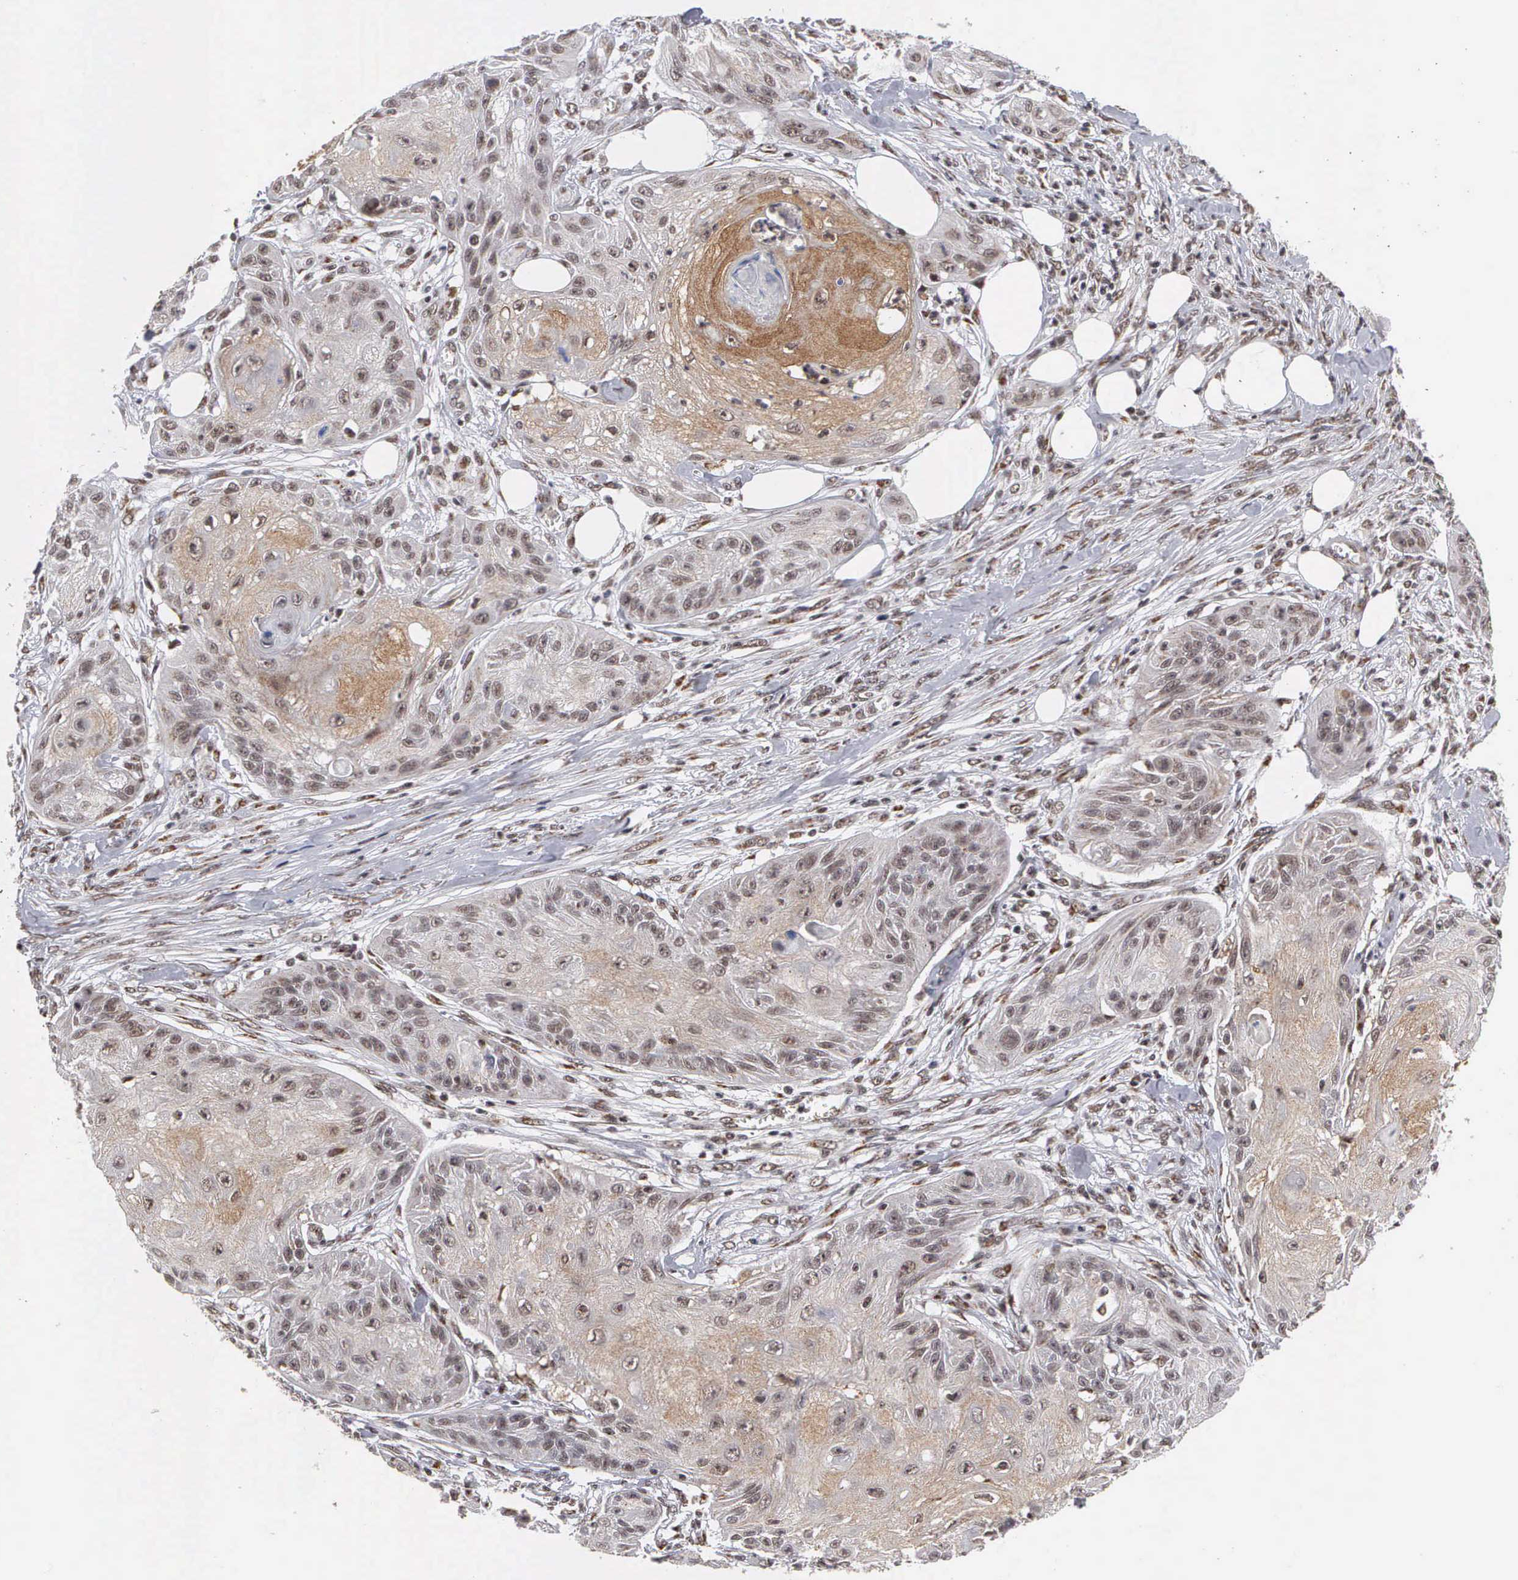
{"staining": {"intensity": "weak", "quantity": "25%-75%", "location": "cytoplasmic/membranous,nuclear"}, "tissue": "skin cancer", "cell_type": "Tumor cells", "image_type": "cancer", "snomed": [{"axis": "morphology", "description": "Squamous cell carcinoma, NOS"}, {"axis": "topography", "description": "Skin"}], "caption": "Approximately 25%-75% of tumor cells in skin cancer (squamous cell carcinoma) reveal weak cytoplasmic/membranous and nuclear protein expression as visualized by brown immunohistochemical staining.", "gene": "GTF2A1", "patient": {"sex": "female", "age": 88}}